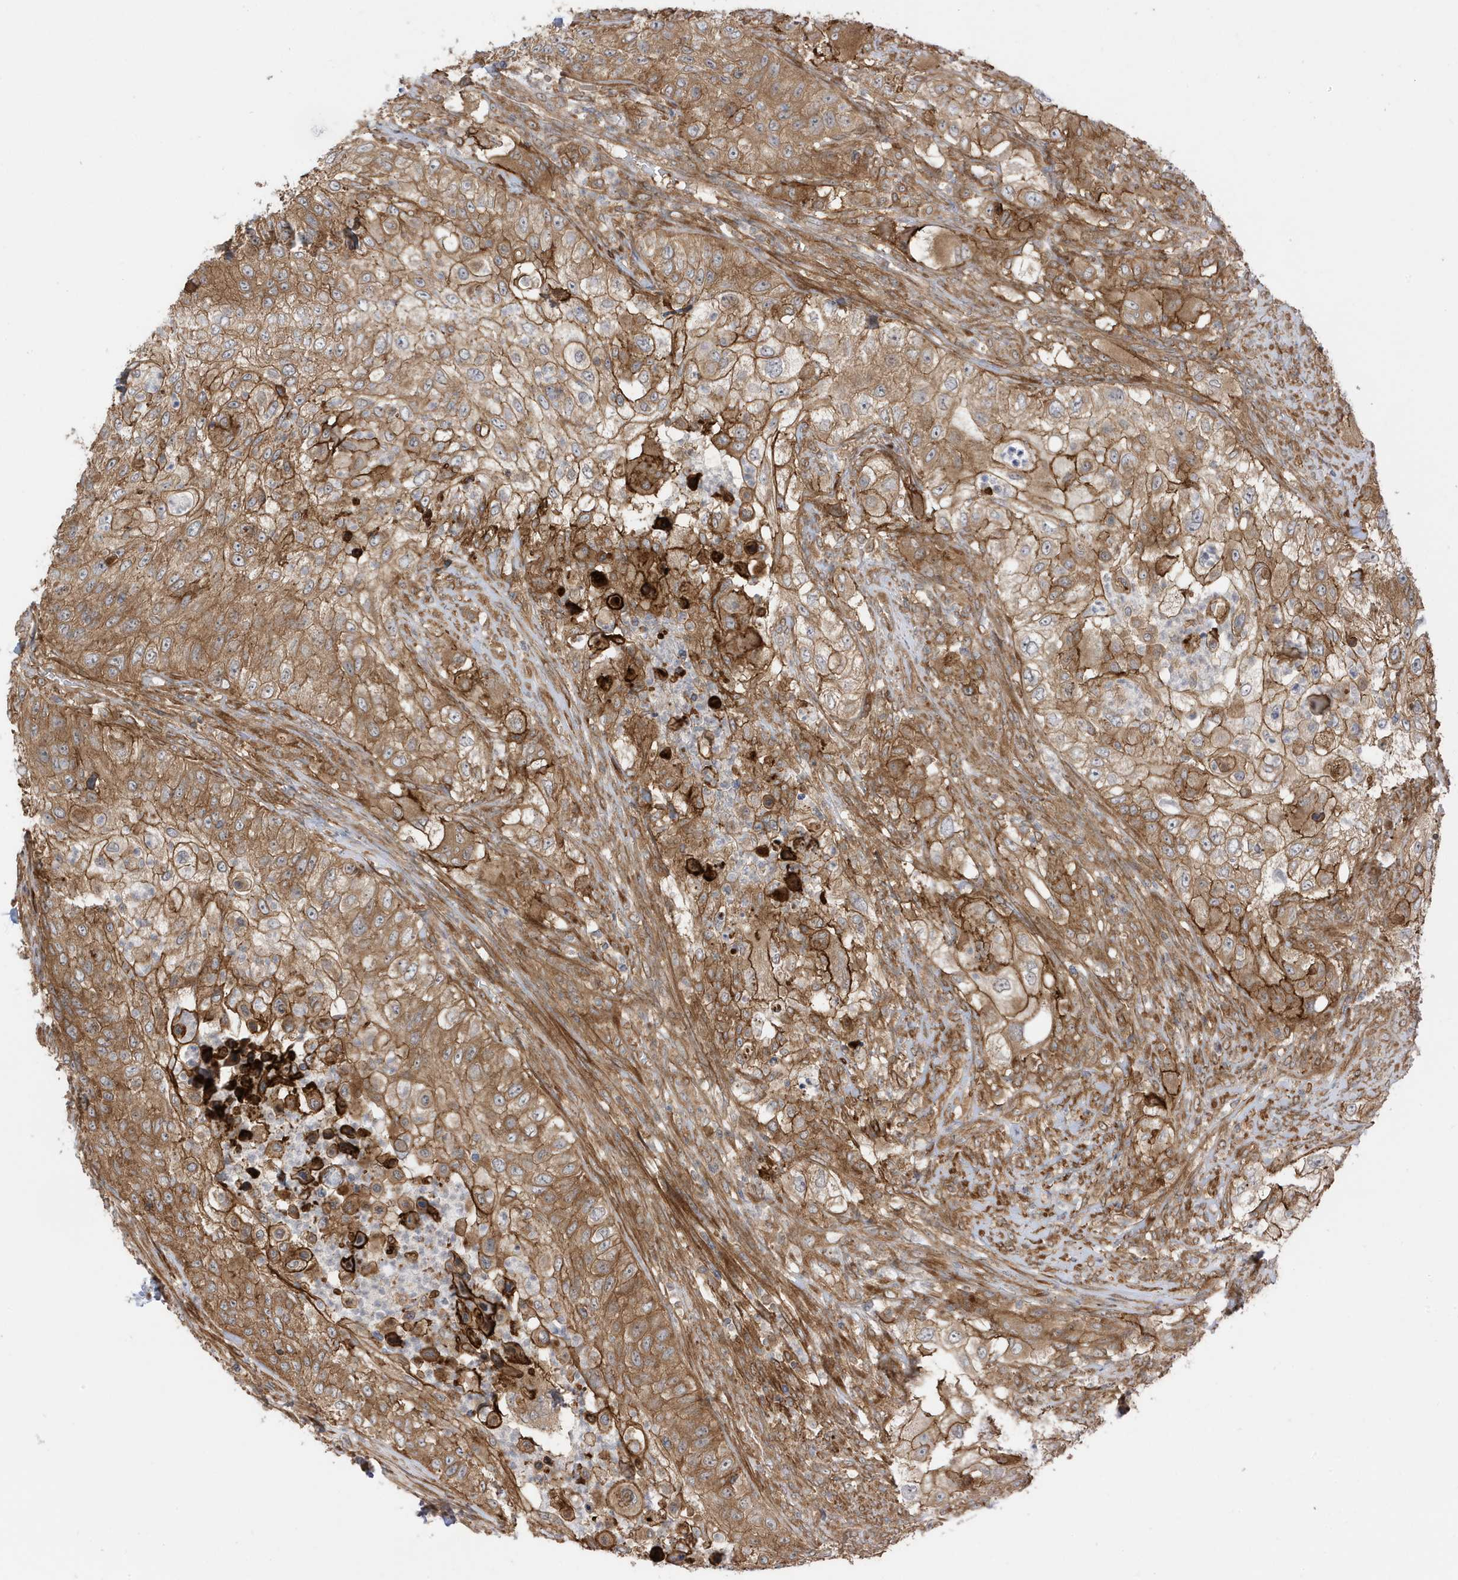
{"staining": {"intensity": "moderate", "quantity": ">75%", "location": "cytoplasmic/membranous"}, "tissue": "urothelial cancer", "cell_type": "Tumor cells", "image_type": "cancer", "snomed": [{"axis": "morphology", "description": "Urothelial carcinoma, High grade"}, {"axis": "topography", "description": "Urinary bladder"}], "caption": "Protein expression analysis of human urothelial cancer reveals moderate cytoplasmic/membranous staining in approximately >75% of tumor cells.", "gene": "CDC42EP3", "patient": {"sex": "female", "age": 60}}